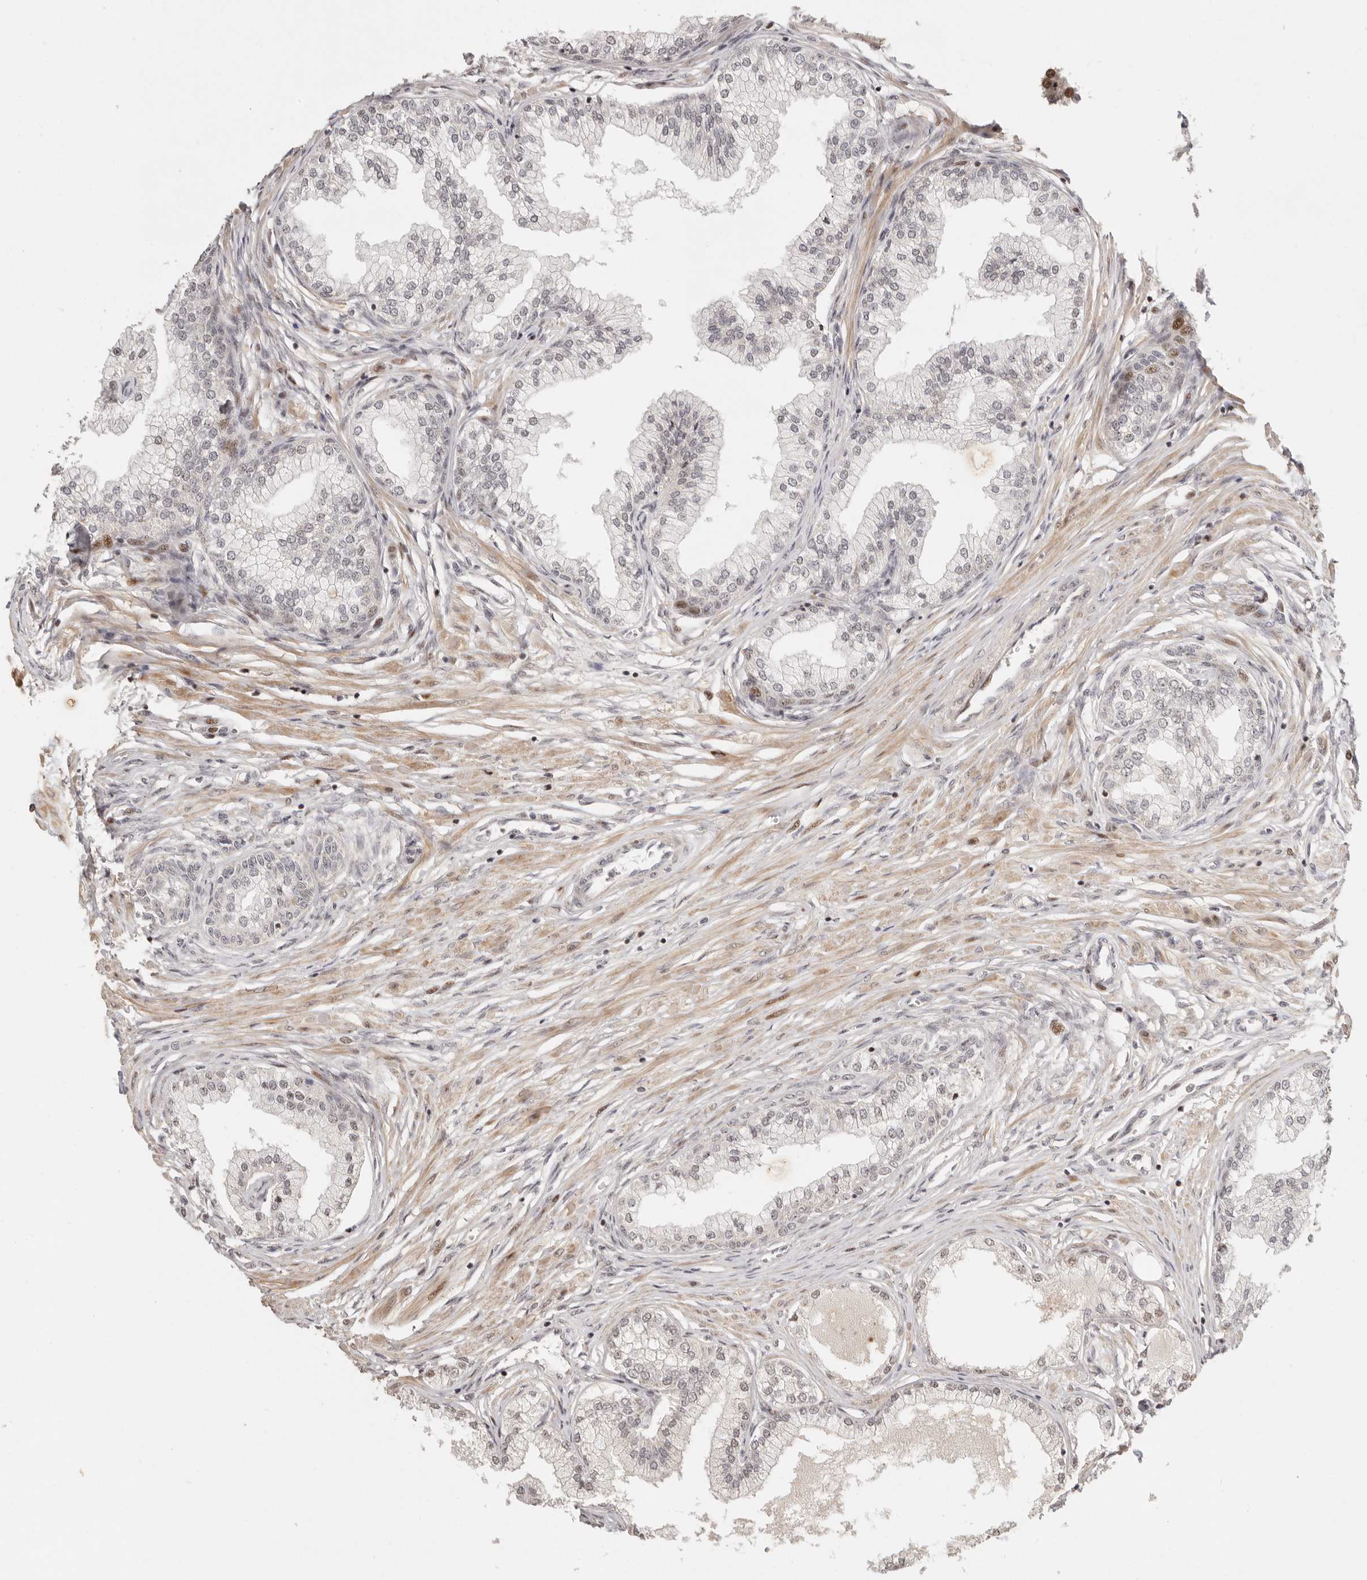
{"staining": {"intensity": "moderate", "quantity": "<25%", "location": "cytoplasmic/membranous,nuclear"}, "tissue": "prostate", "cell_type": "Glandular cells", "image_type": "normal", "snomed": [{"axis": "morphology", "description": "Normal tissue, NOS"}, {"axis": "morphology", "description": "Urothelial carcinoma, Low grade"}, {"axis": "topography", "description": "Urinary bladder"}, {"axis": "topography", "description": "Prostate"}], "caption": "This histopathology image displays immunohistochemistry staining of unremarkable prostate, with low moderate cytoplasmic/membranous,nuclear positivity in about <25% of glandular cells.", "gene": "GPBP1L1", "patient": {"sex": "male", "age": 60}}